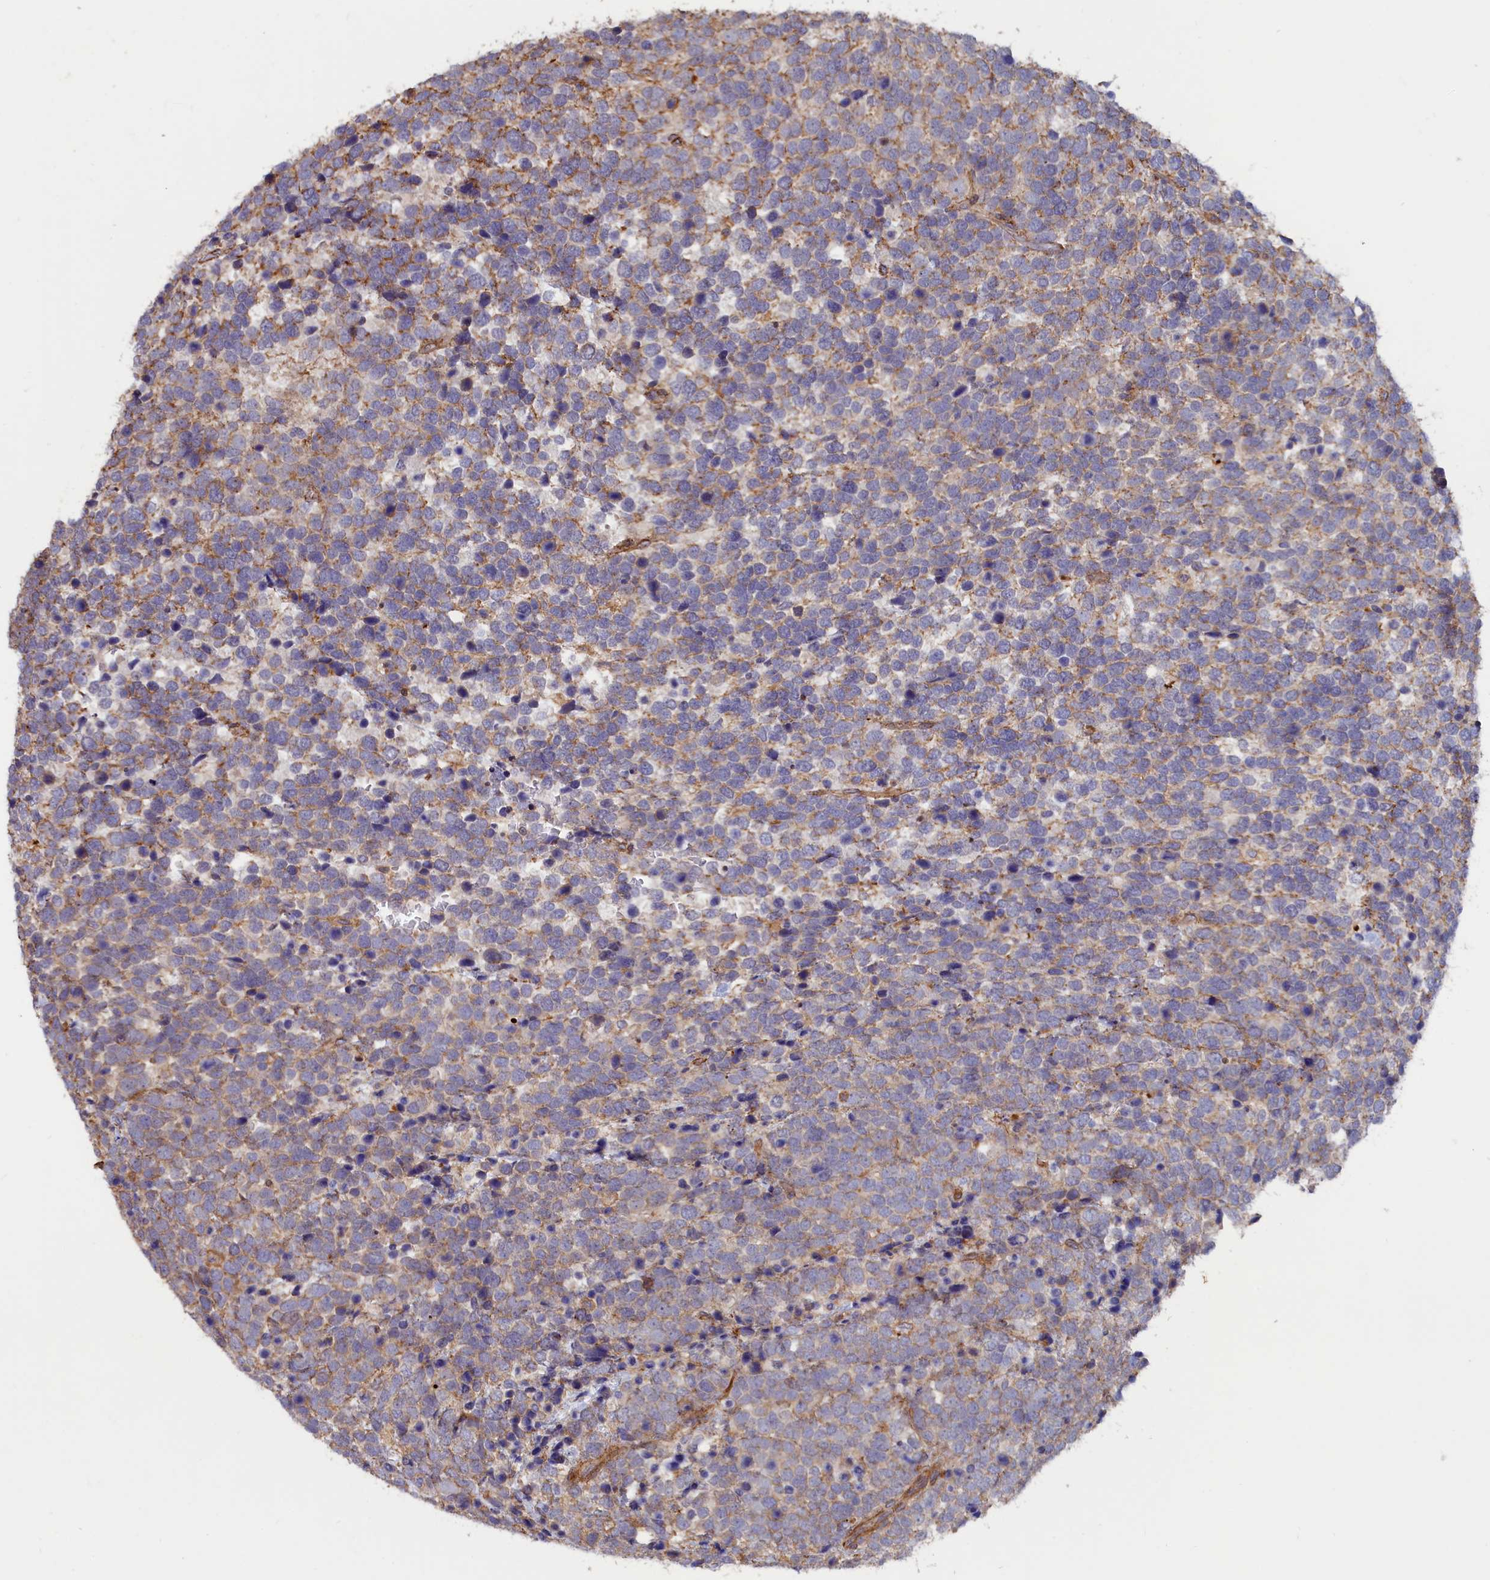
{"staining": {"intensity": "moderate", "quantity": "25%-75%", "location": "cytoplasmic/membranous"}, "tissue": "urothelial cancer", "cell_type": "Tumor cells", "image_type": "cancer", "snomed": [{"axis": "morphology", "description": "Urothelial carcinoma, High grade"}, {"axis": "topography", "description": "Urinary bladder"}], "caption": "Immunohistochemistry (IHC) micrograph of neoplastic tissue: human urothelial cancer stained using immunohistochemistry displays medium levels of moderate protein expression localized specifically in the cytoplasmic/membranous of tumor cells, appearing as a cytoplasmic/membranous brown color.", "gene": "ANKRD27", "patient": {"sex": "female", "age": 82}}